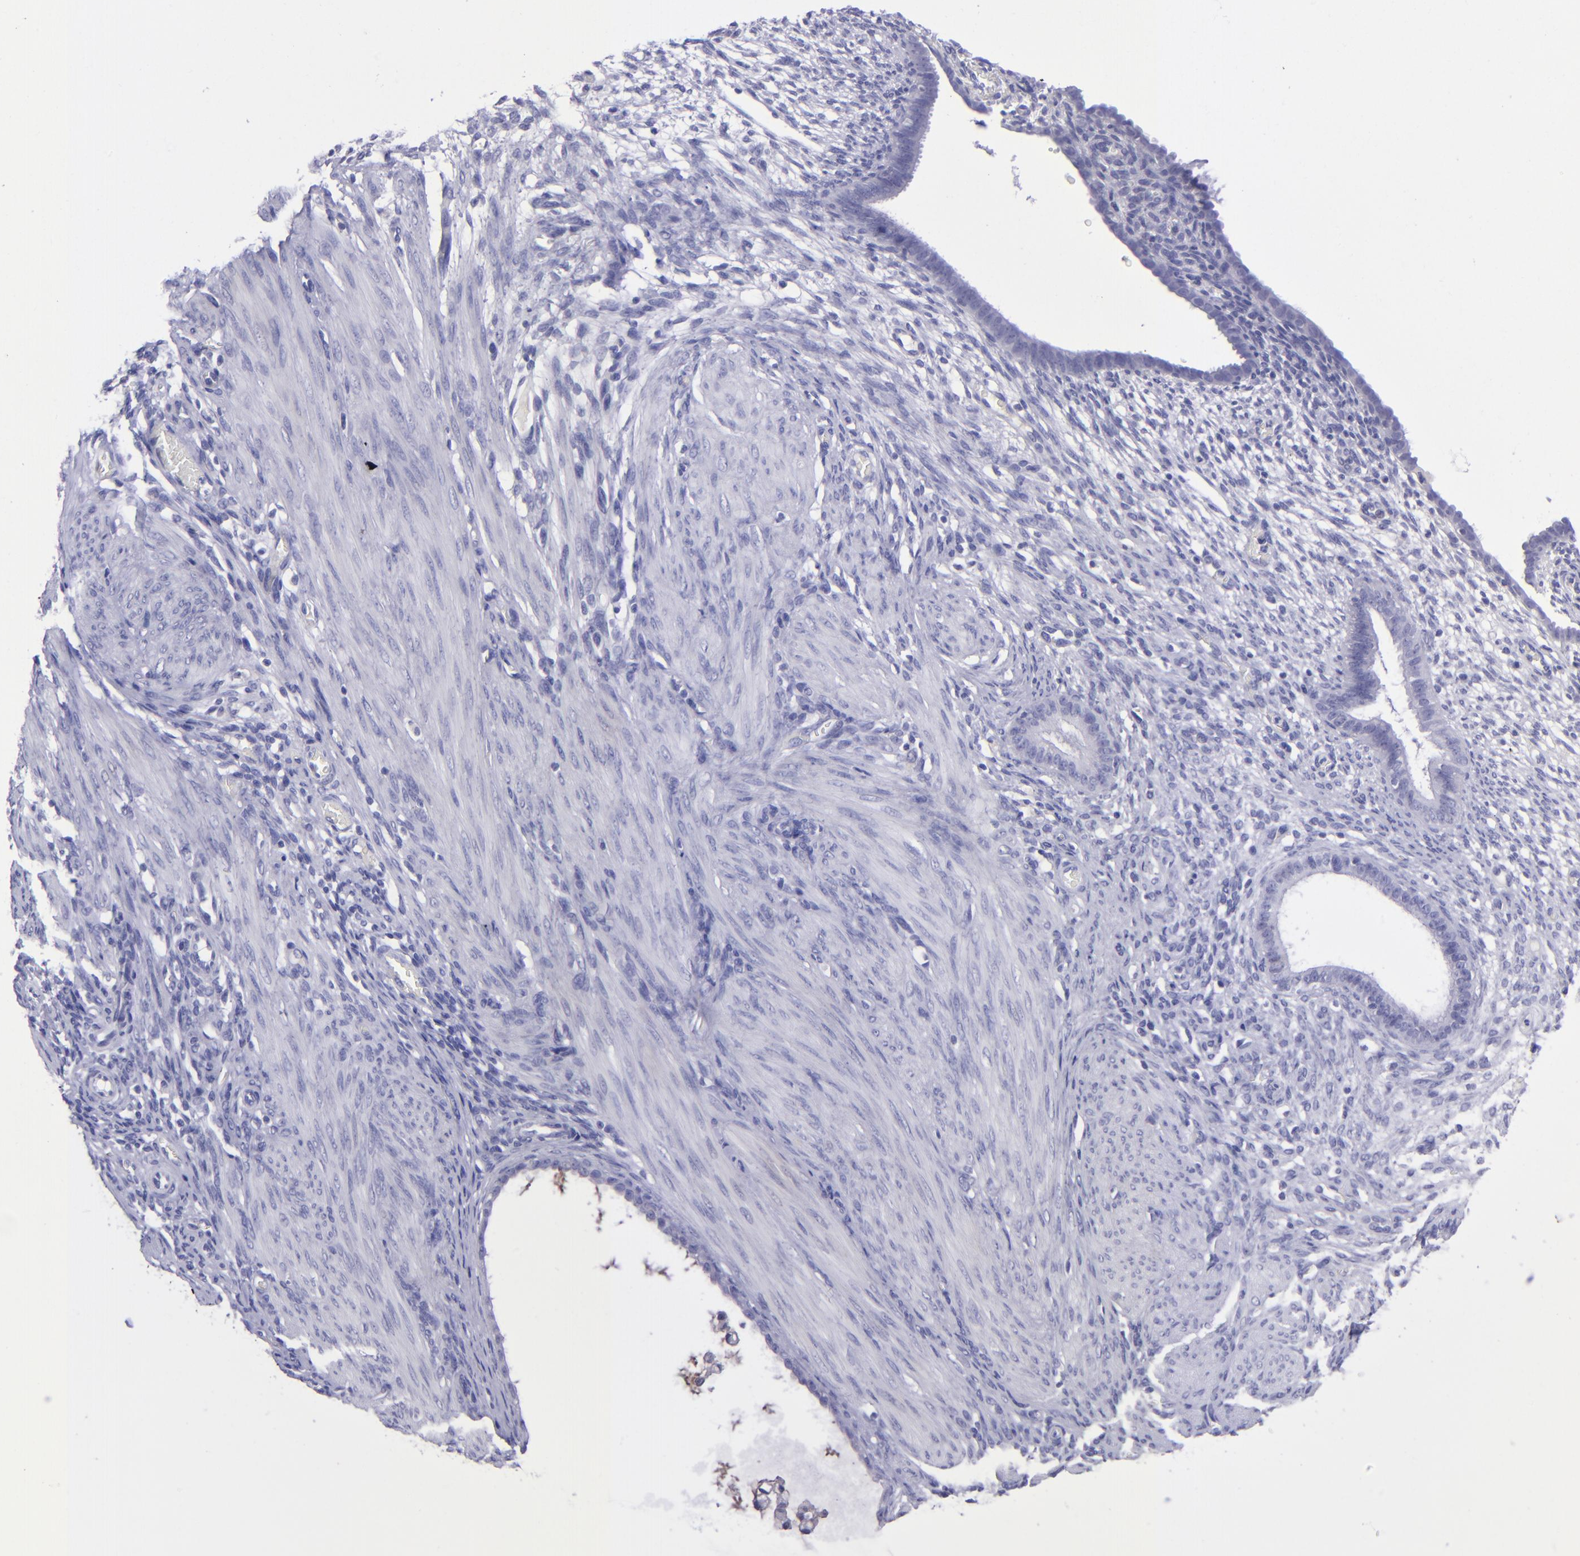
{"staining": {"intensity": "negative", "quantity": "none", "location": "none"}, "tissue": "endometrium", "cell_type": "Cells in endometrial stroma", "image_type": "normal", "snomed": [{"axis": "morphology", "description": "Normal tissue, NOS"}, {"axis": "topography", "description": "Endometrium"}], "caption": "IHC of unremarkable endometrium exhibits no staining in cells in endometrial stroma. (DAB (3,3'-diaminobenzidine) immunohistochemistry (IHC) with hematoxylin counter stain).", "gene": "POU2F2", "patient": {"sex": "female", "age": 72}}